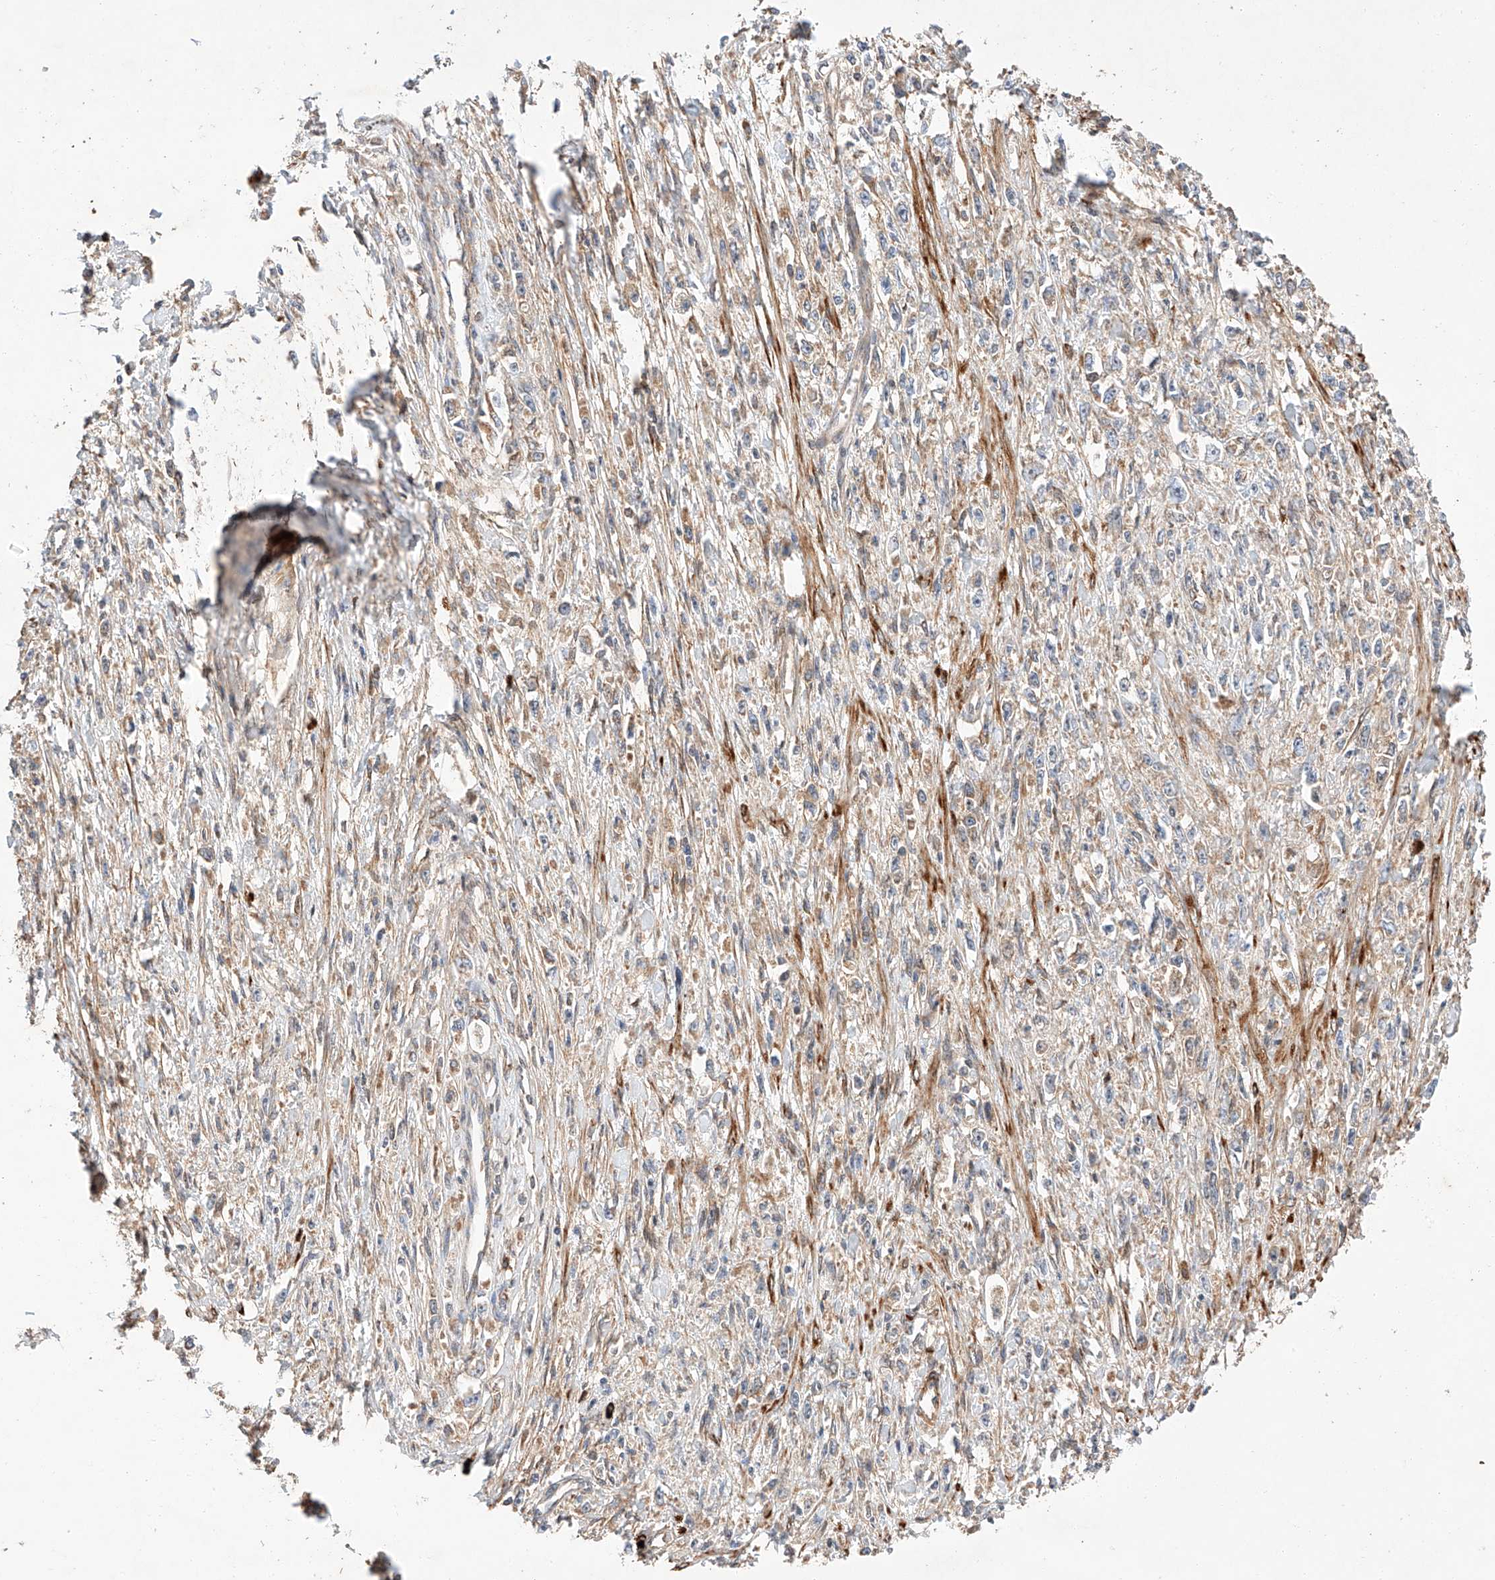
{"staining": {"intensity": "negative", "quantity": "none", "location": "none"}, "tissue": "stomach cancer", "cell_type": "Tumor cells", "image_type": "cancer", "snomed": [{"axis": "morphology", "description": "Adenocarcinoma, NOS"}, {"axis": "topography", "description": "Stomach"}], "caption": "This is an immunohistochemistry micrograph of stomach cancer (adenocarcinoma). There is no positivity in tumor cells.", "gene": "RAB23", "patient": {"sex": "female", "age": 59}}